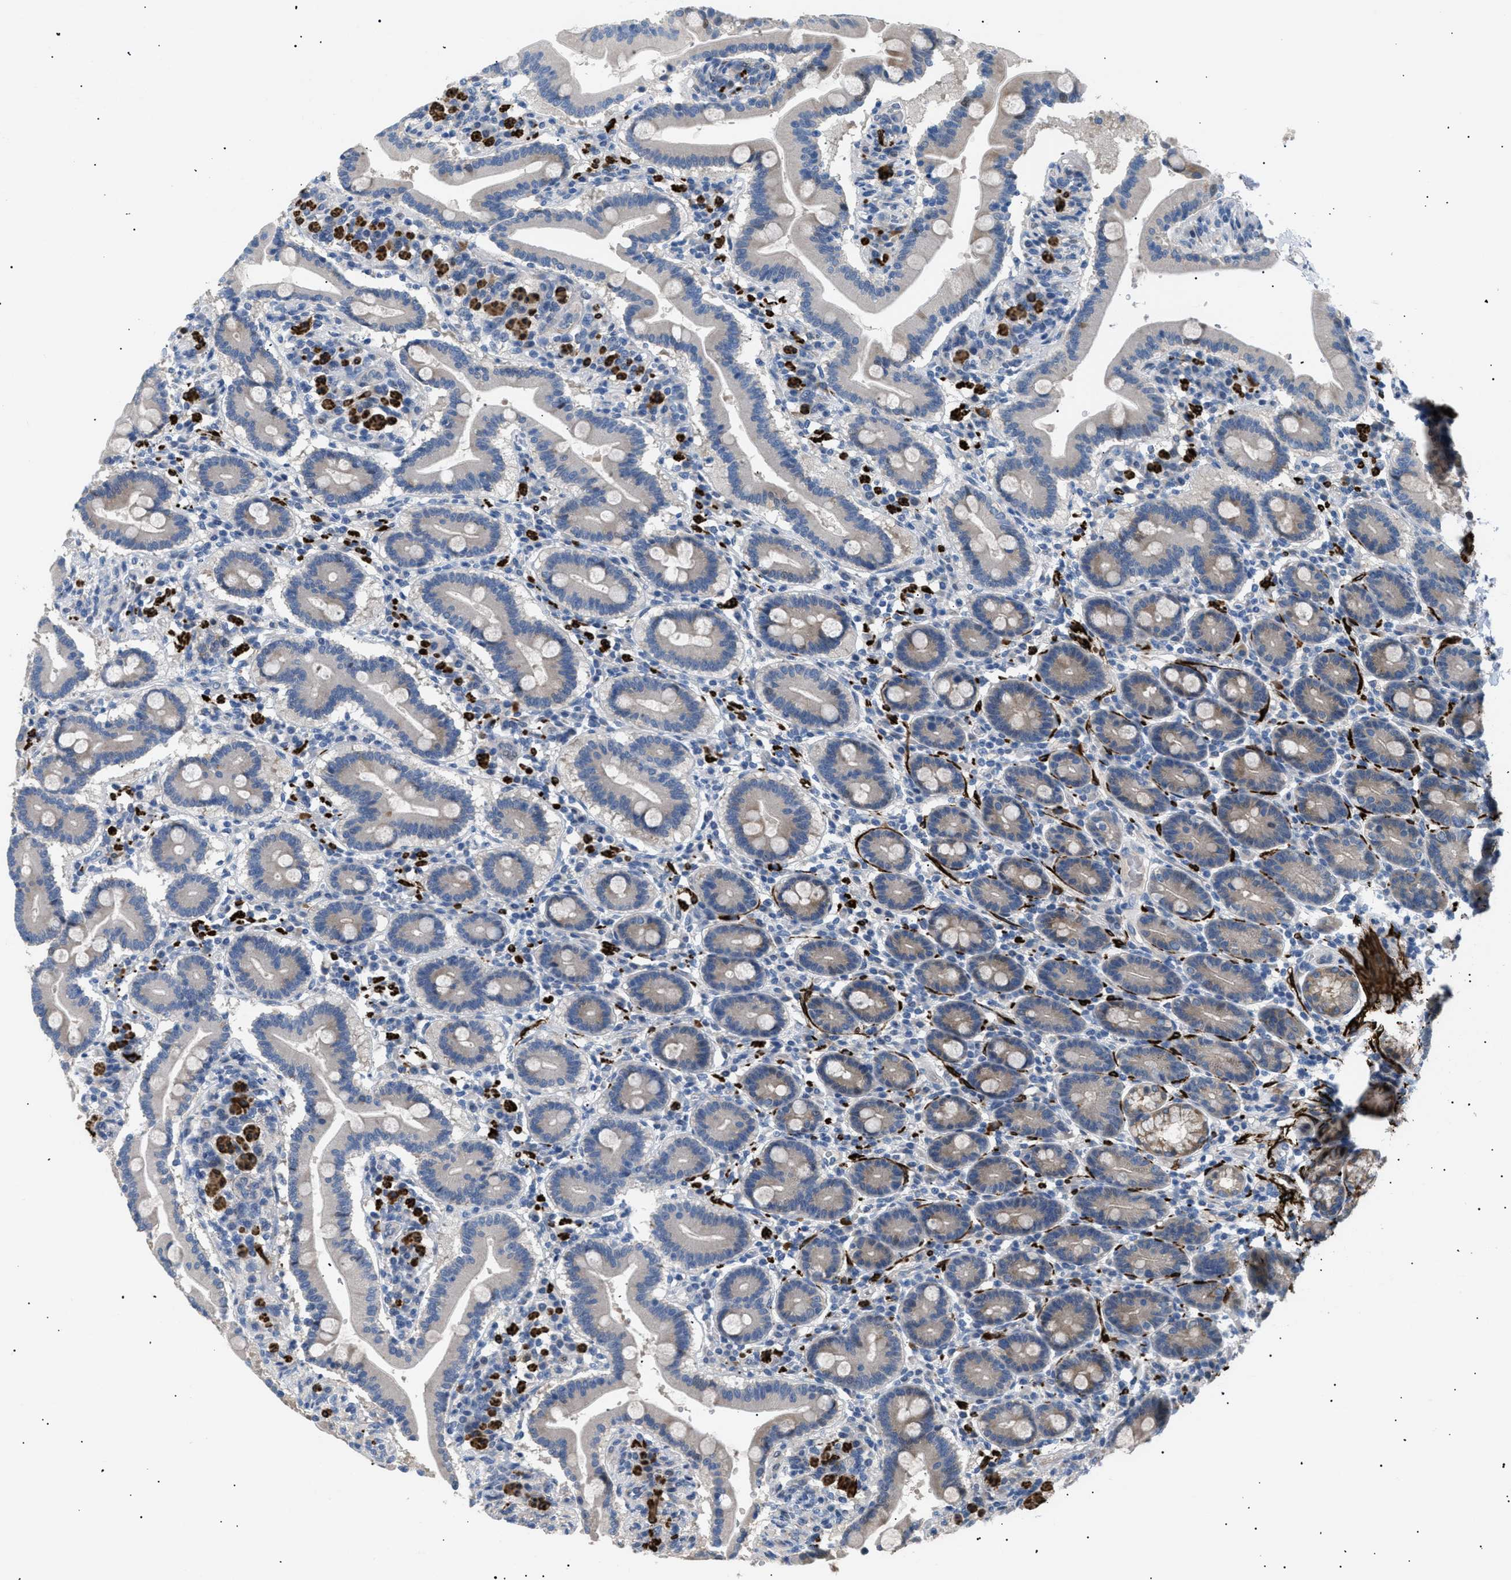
{"staining": {"intensity": "weak", "quantity": "25%-75%", "location": "cytoplasmic/membranous"}, "tissue": "duodenum", "cell_type": "Glandular cells", "image_type": "normal", "snomed": [{"axis": "morphology", "description": "Normal tissue, NOS"}, {"axis": "topography", "description": "Duodenum"}], "caption": "Immunohistochemical staining of normal duodenum demonstrates 25%-75% levels of weak cytoplasmic/membranous protein expression in approximately 25%-75% of glandular cells. Nuclei are stained in blue.", "gene": "ICA1", "patient": {"sex": "male", "age": 54}}